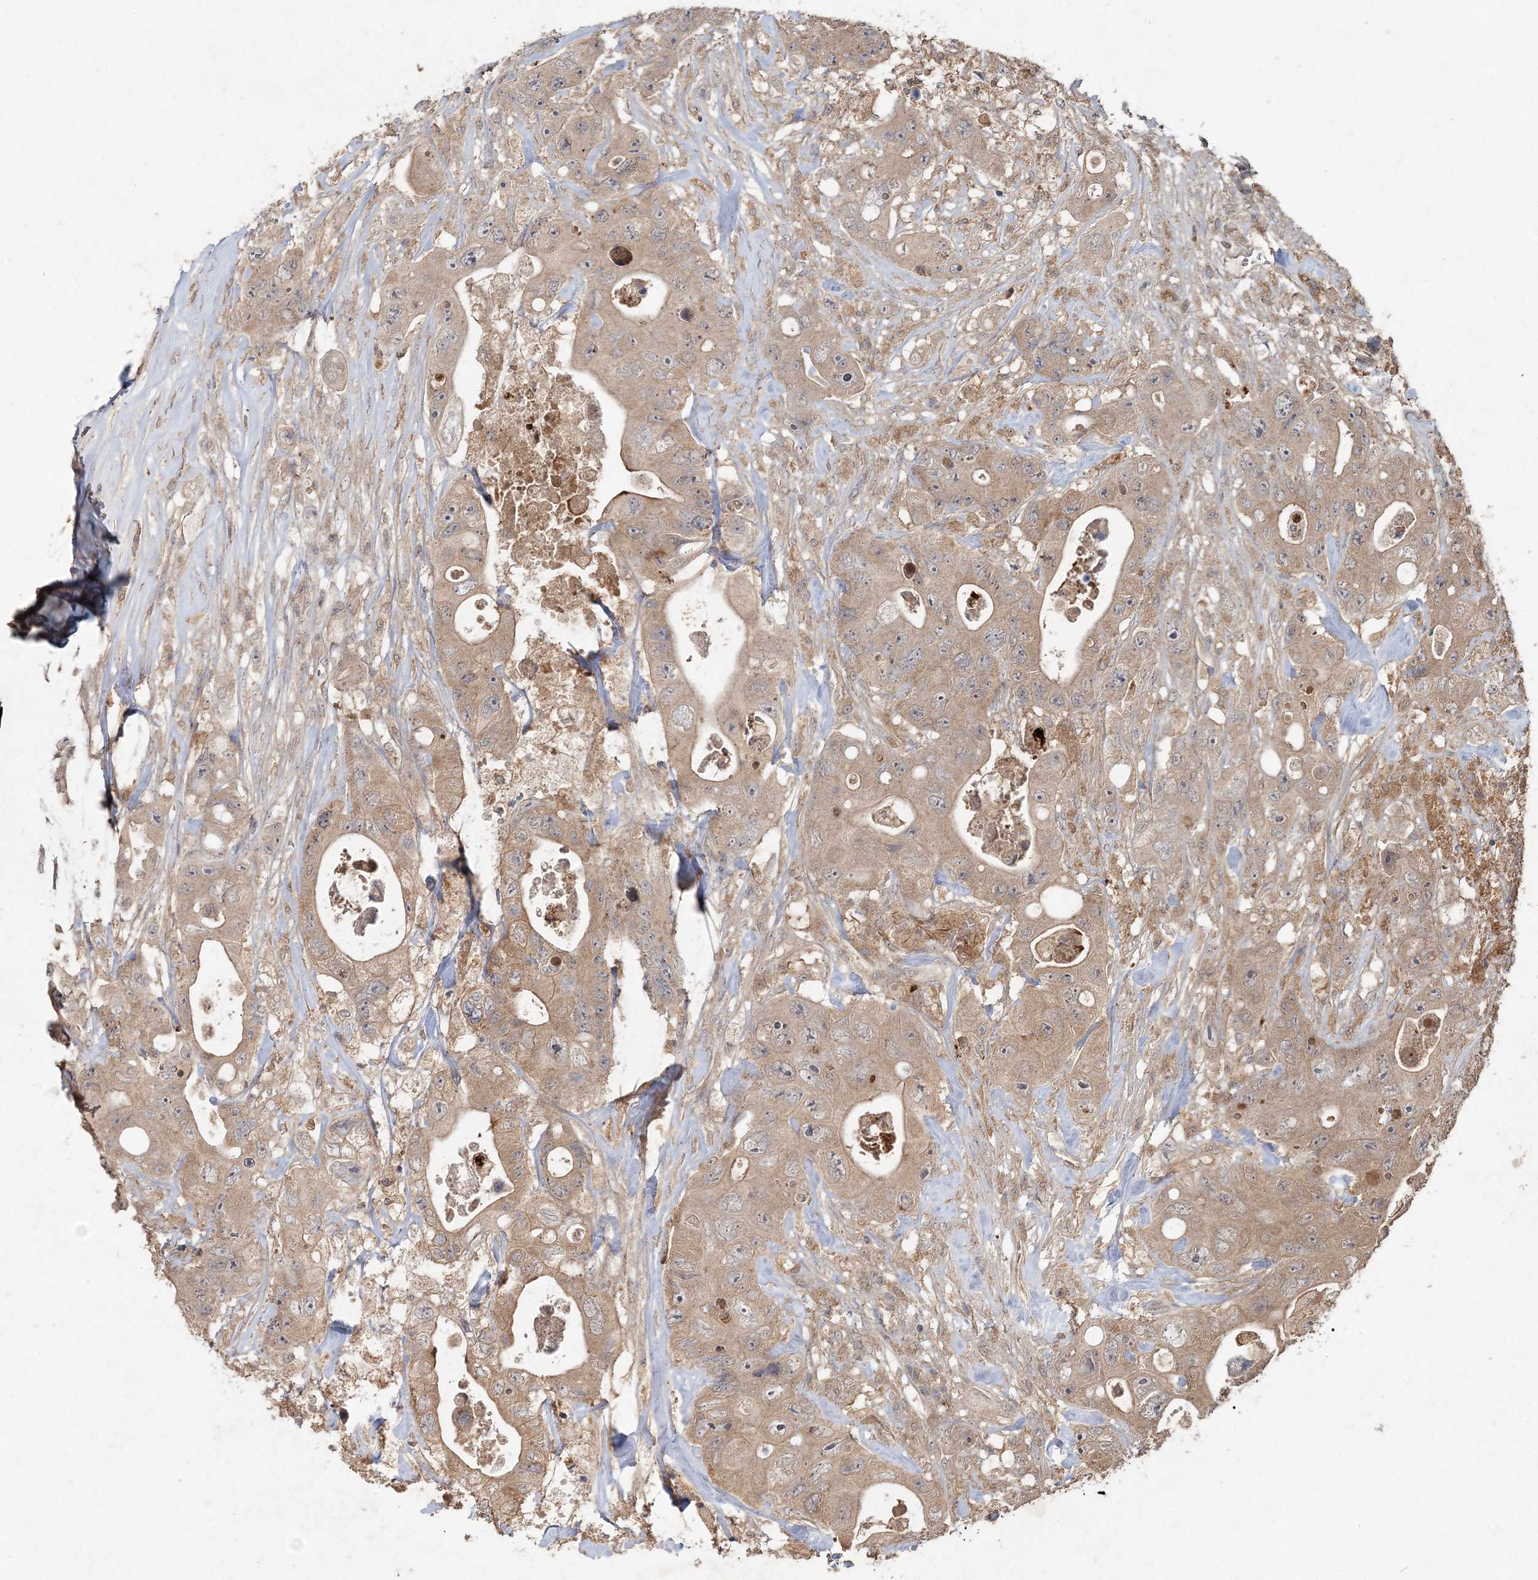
{"staining": {"intensity": "weak", "quantity": ">75%", "location": "cytoplasmic/membranous"}, "tissue": "colorectal cancer", "cell_type": "Tumor cells", "image_type": "cancer", "snomed": [{"axis": "morphology", "description": "Adenocarcinoma, NOS"}, {"axis": "topography", "description": "Colon"}], "caption": "IHC staining of colorectal adenocarcinoma, which demonstrates low levels of weak cytoplasmic/membranous staining in about >75% of tumor cells indicating weak cytoplasmic/membranous protein staining. The staining was performed using DAB (3,3'-diaminobenzidine) (brown) for protein detection and nuclei were counterstained in hematoxylin (blue).", "gene": "SPRY1", "patient": {"sex": "female", "age": 46}}